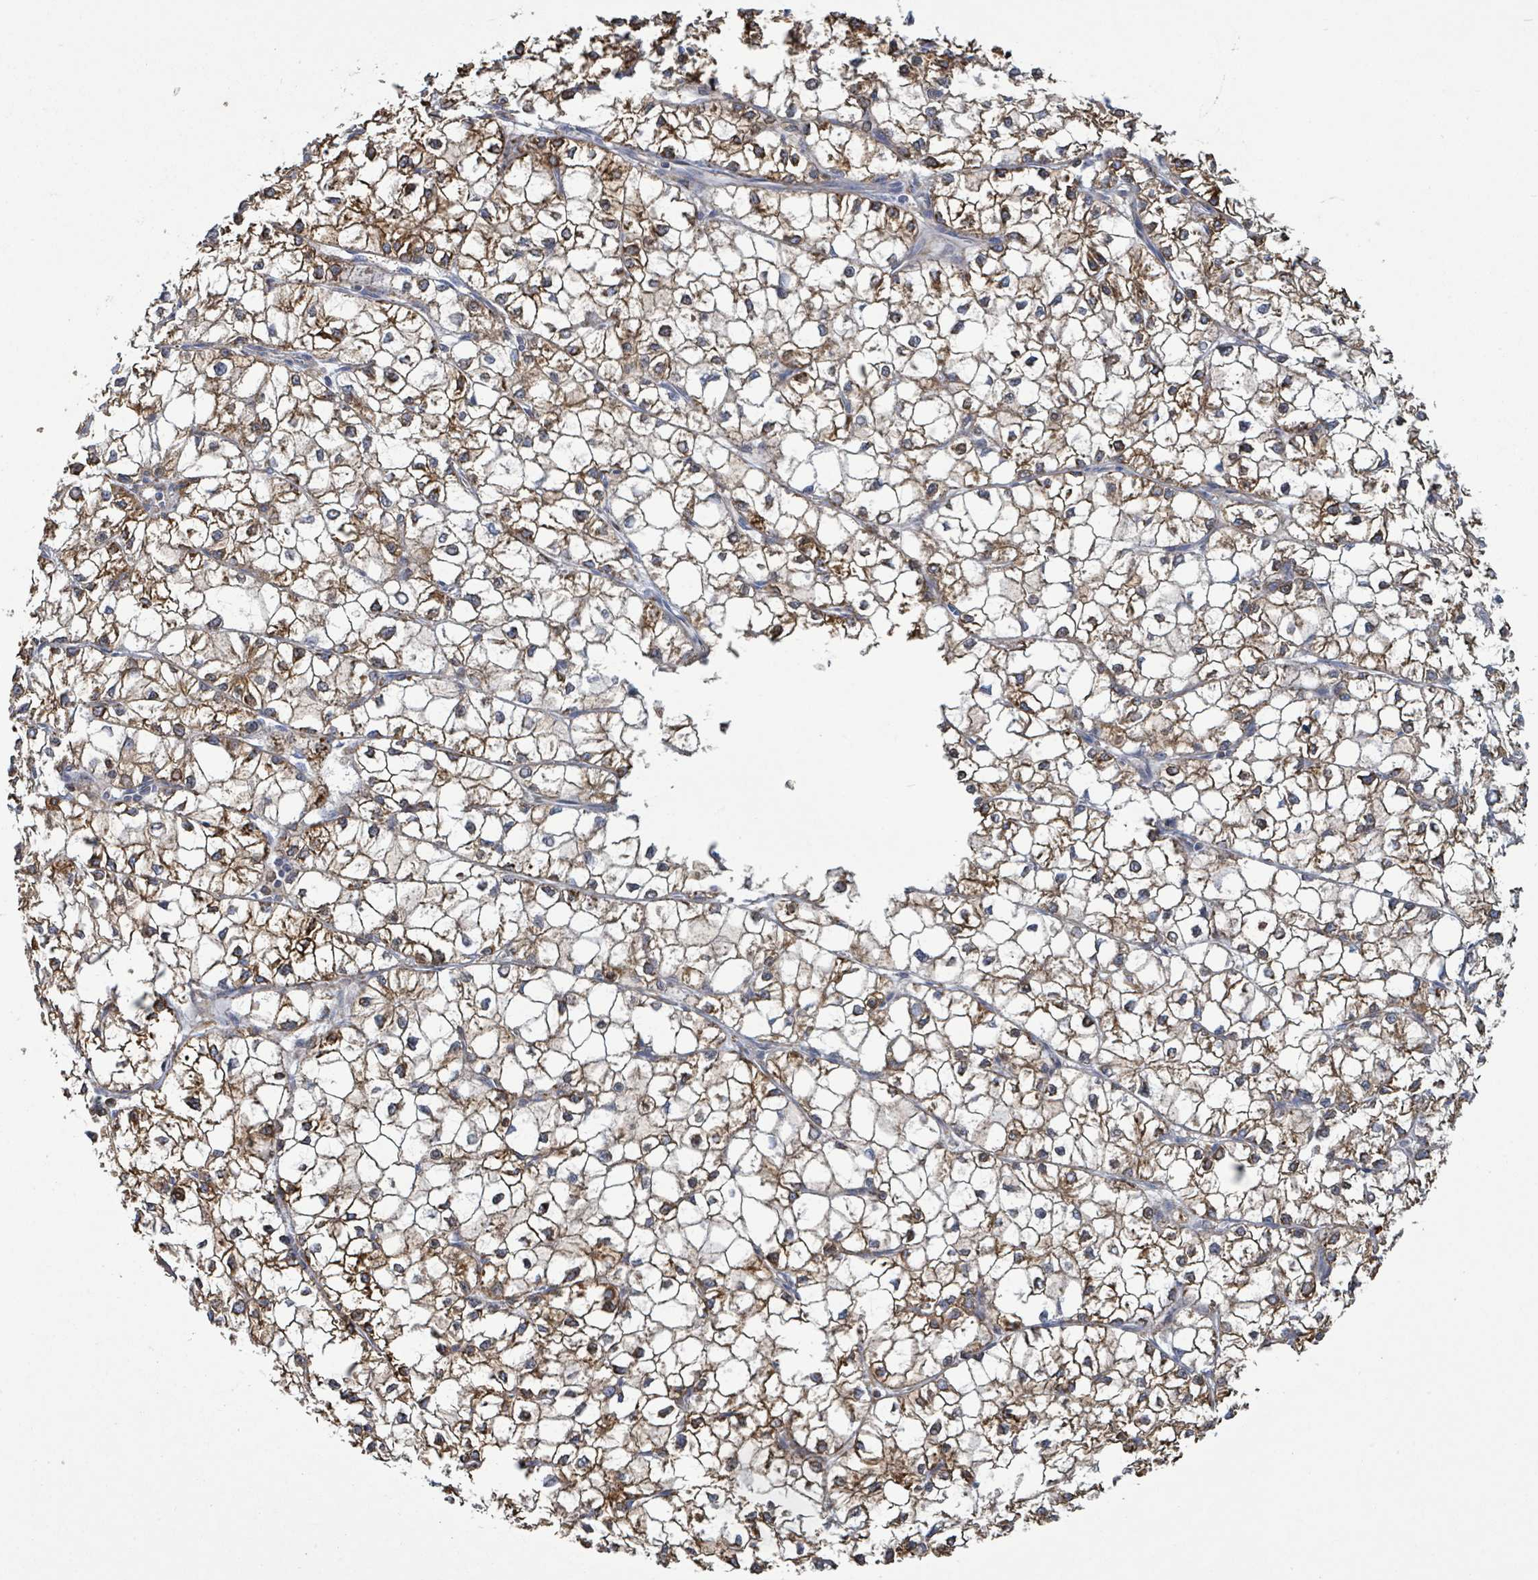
{"staining": {"intensity": "moderate", "quantity": ">75%", "location": "cytoplasmic/membranous"}, "tissue": "liver cancer", "cell_type": "Tumor cells", "image_type": "cancer", "snomed": [{"axis": "morphology", "description": "Carcinoma, Hepatocellular, NOS"}, {"axis": "topography", "description": "Liver"}], "caption": "DAB immunohistochemical staining of hepatocellular carcinoma (liver) demonstrates moderate cytoplasmic/membranous protein expression in approximately >75% of tumor cells.", "gene": "RFPL4A", "patient": {"sex": "female", "age": 43}}